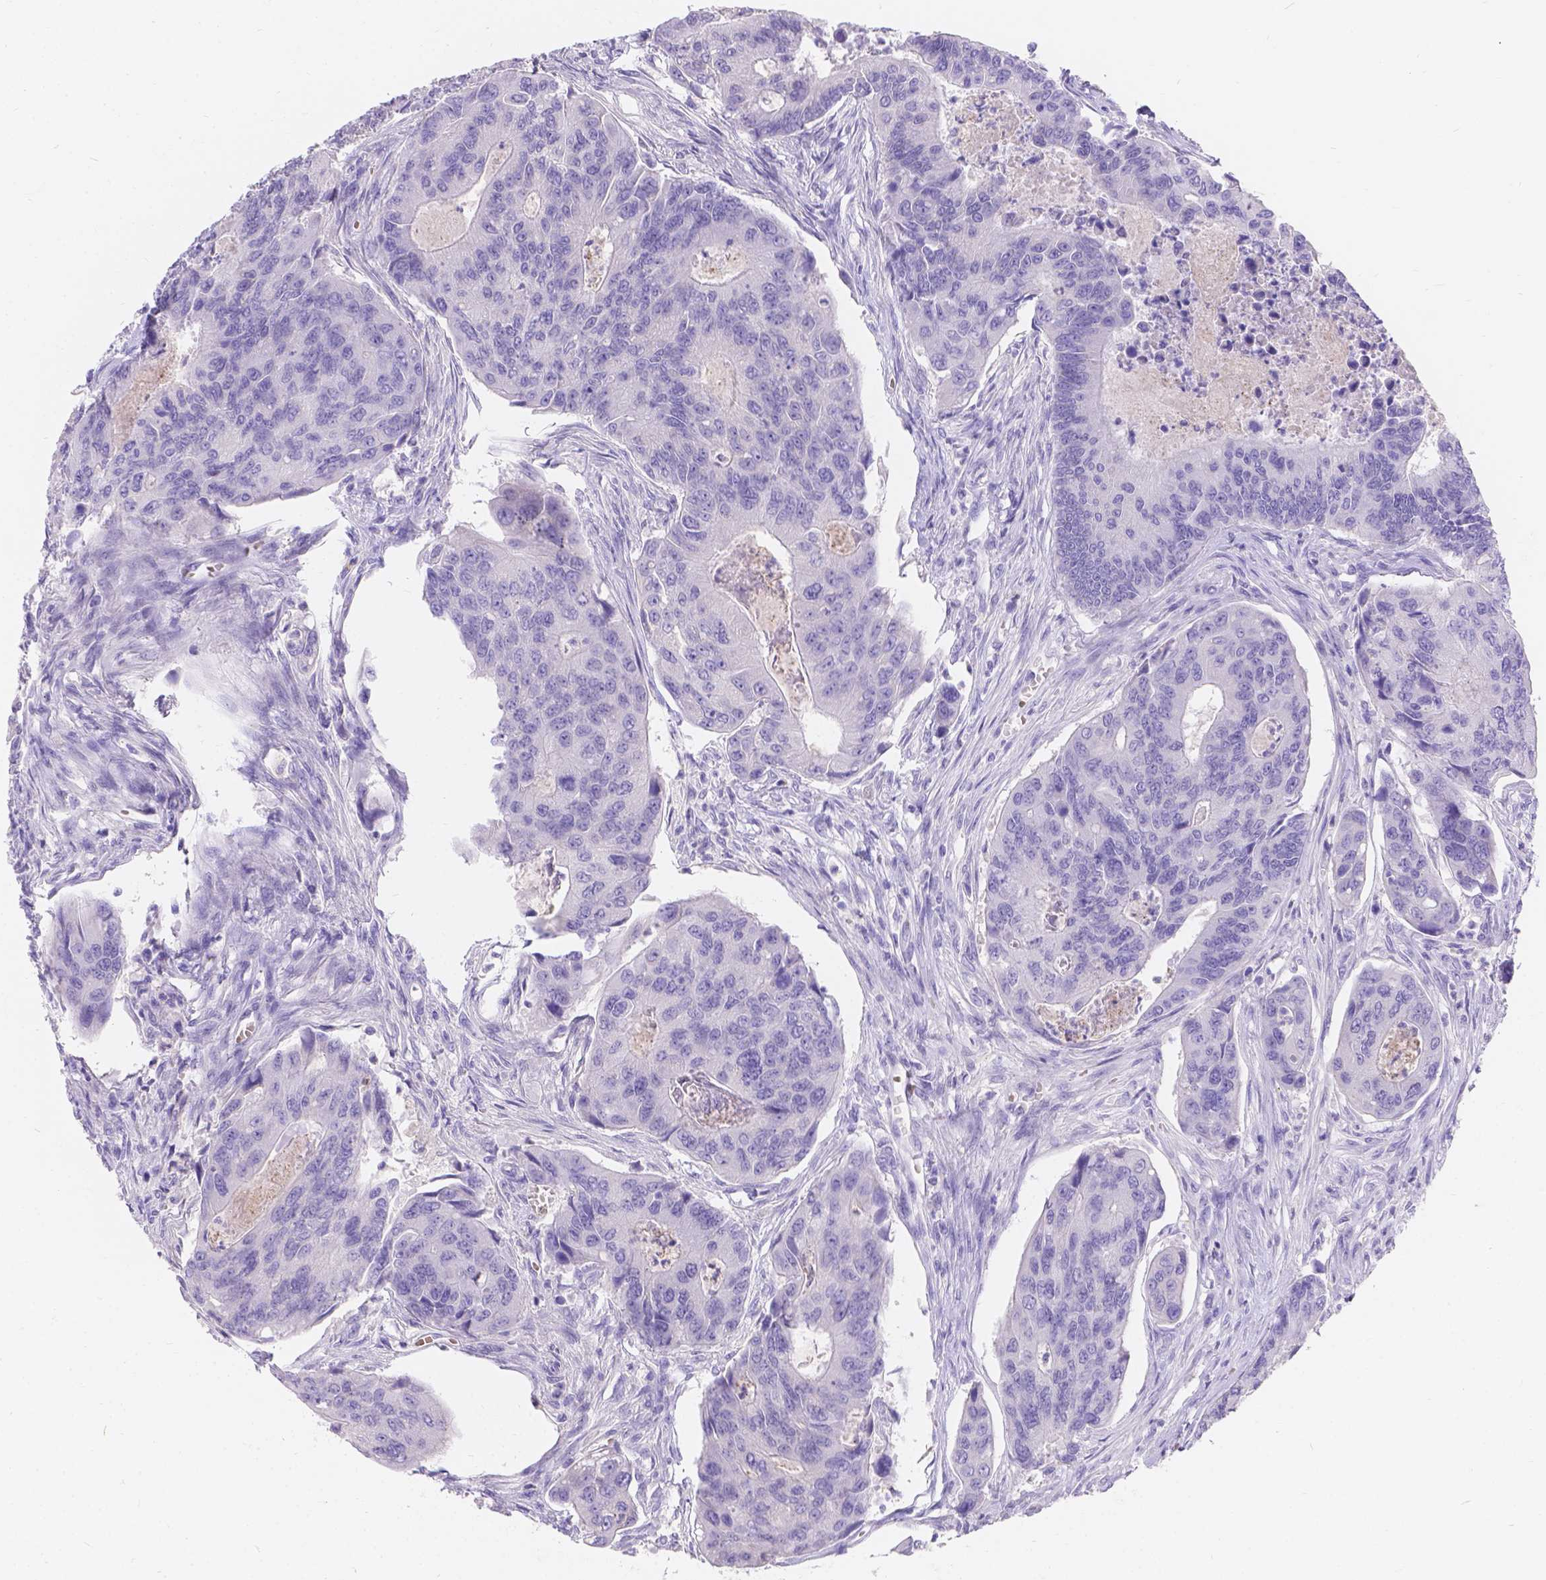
{"staining": {"intensity": "negative", "quantity": "none", "location": "none"}, "tissue": "colorectal cancer", "cell_type": "Tumor cells", "image_type": "cancer", "snomed": [{"axis": "morphology", "description": "Adenocarcinoma, NOS"}, {"axis": "topography", "description": "Colon"}], "caption": "This is a histopathology image of immunohistochemistry (IHC) staining of adenocarcinoma (colorectal), which shows no staining in tumor cells.", "gene": "GNRHR", "patient": {"sex": "female", "age": 67}}